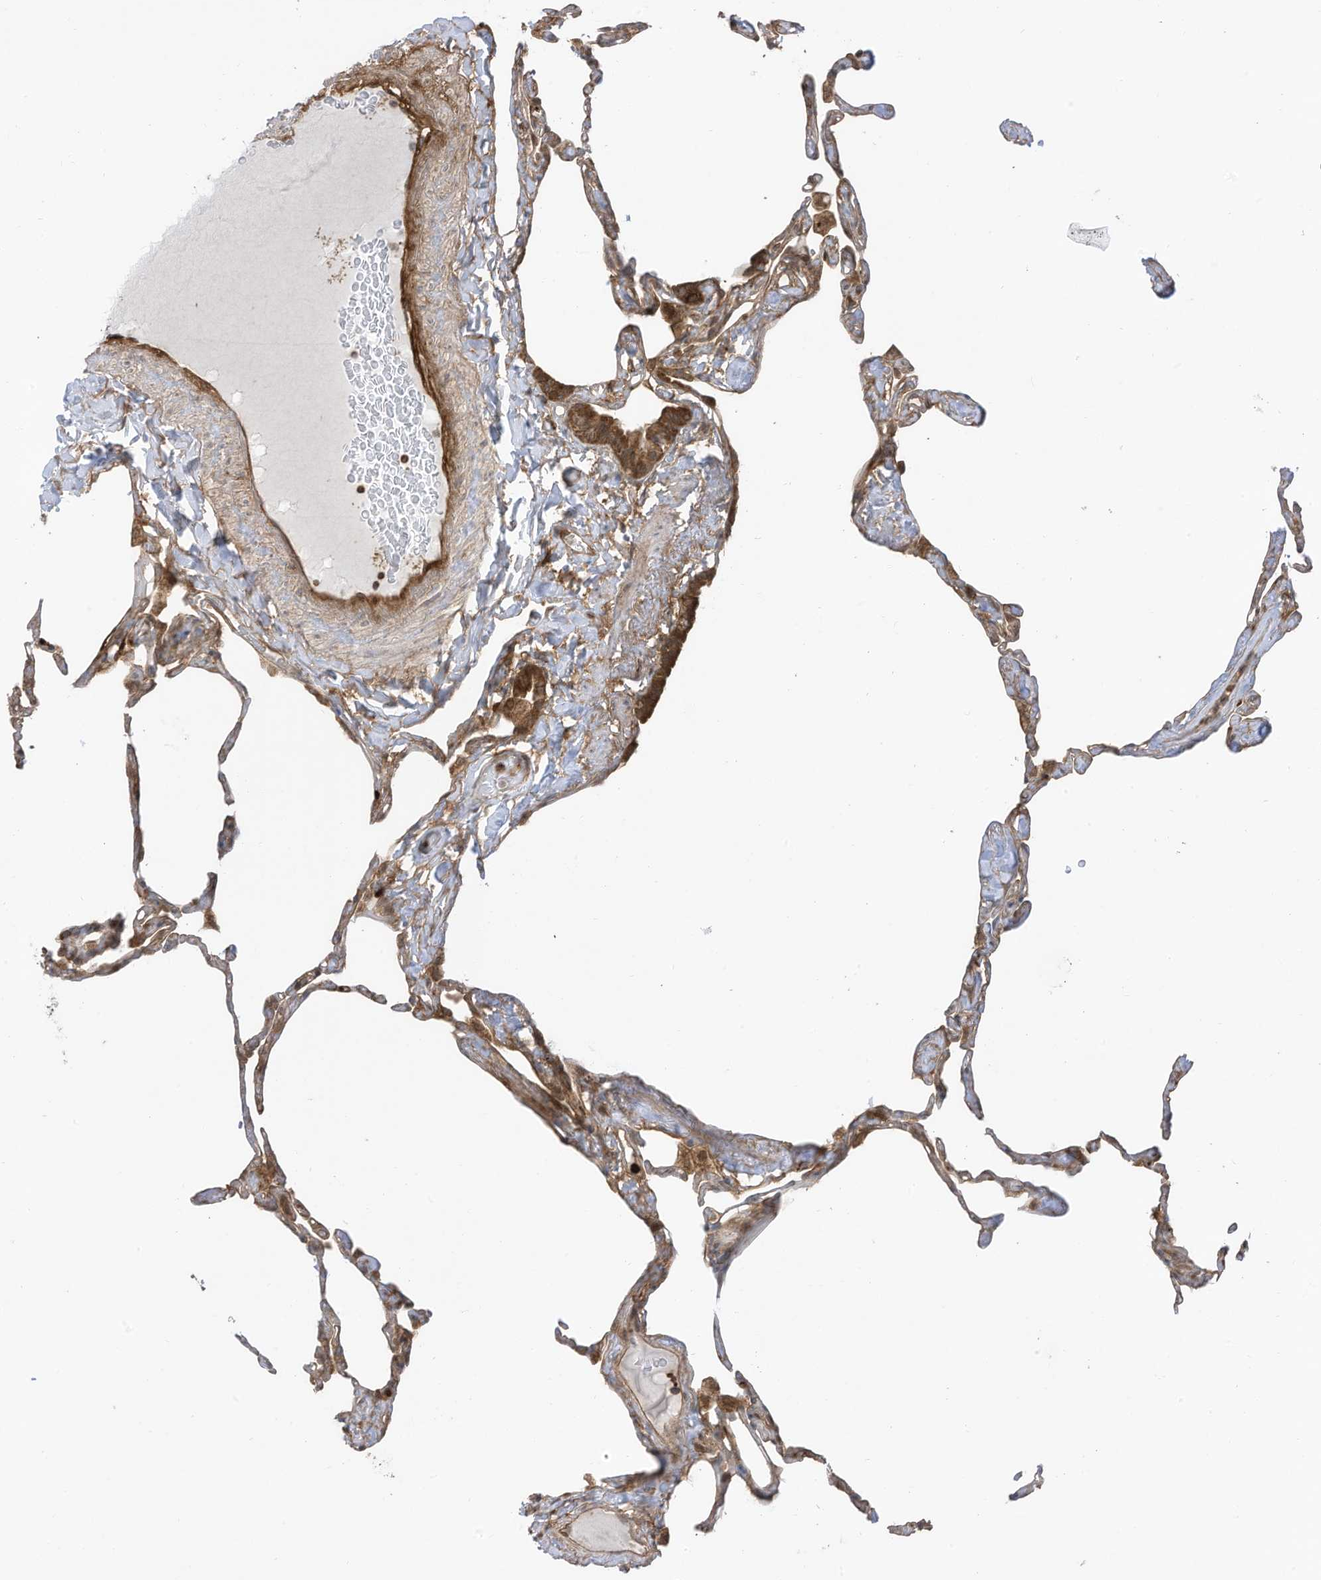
{"staining": {"intensity": "moderate", "quantity": ">75%", "location": "cytoplasmic/membranous"}, "tissue": "lung", "cell_type": "Alveolar cells", "image_type": "normal", "snomed": [{"axis": "morphology", "description": "Normal tissue, NOS"}, {"axis": "topography", "description": "Lung"}], "caption": "Protein analysis of normal lung exhibits moderate cytoplasmic/membranous positivity in about >75% of alveolar cells.", "gene": "REPS1", "patient": {"sex": "male", "age": 65}}